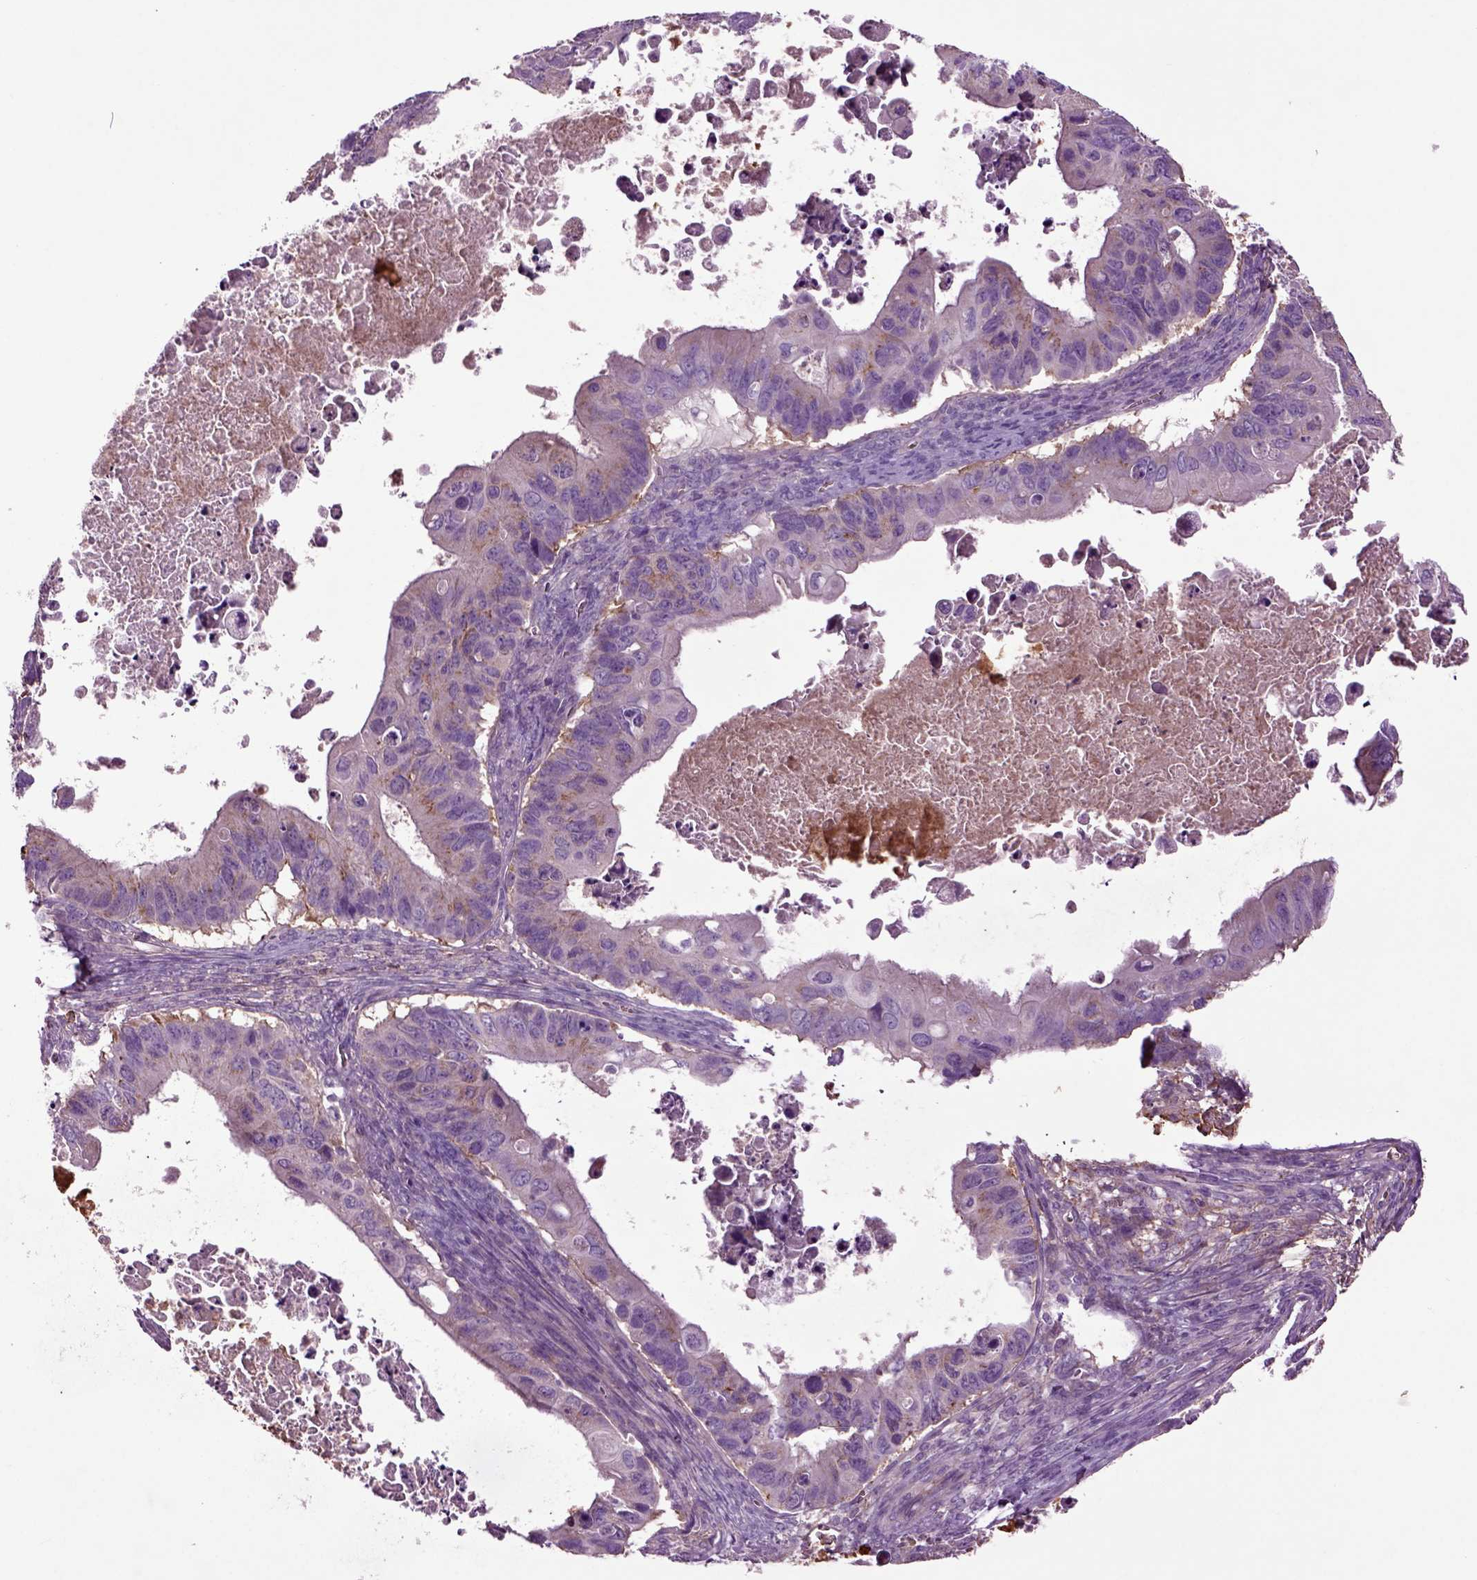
{"staining": {"intensity": "negative", "quantity": "none", "location": "none"}, "tissue": "ovarian cancer", "cell_type": "Tumor cells", "image_type": "cancer", "snomed": [{"axis": "morphology", "description": "Cystadenocarcinoma, mucinous, NOS"}, {"axis": "topography", "description": "Ovary"}], "caption": "Tumor cells show no significant staining in mucinous cystadenocarcinoma (ovarian).", "gene": "SPON1", "patient": {"sex": "female", "age": 64}}